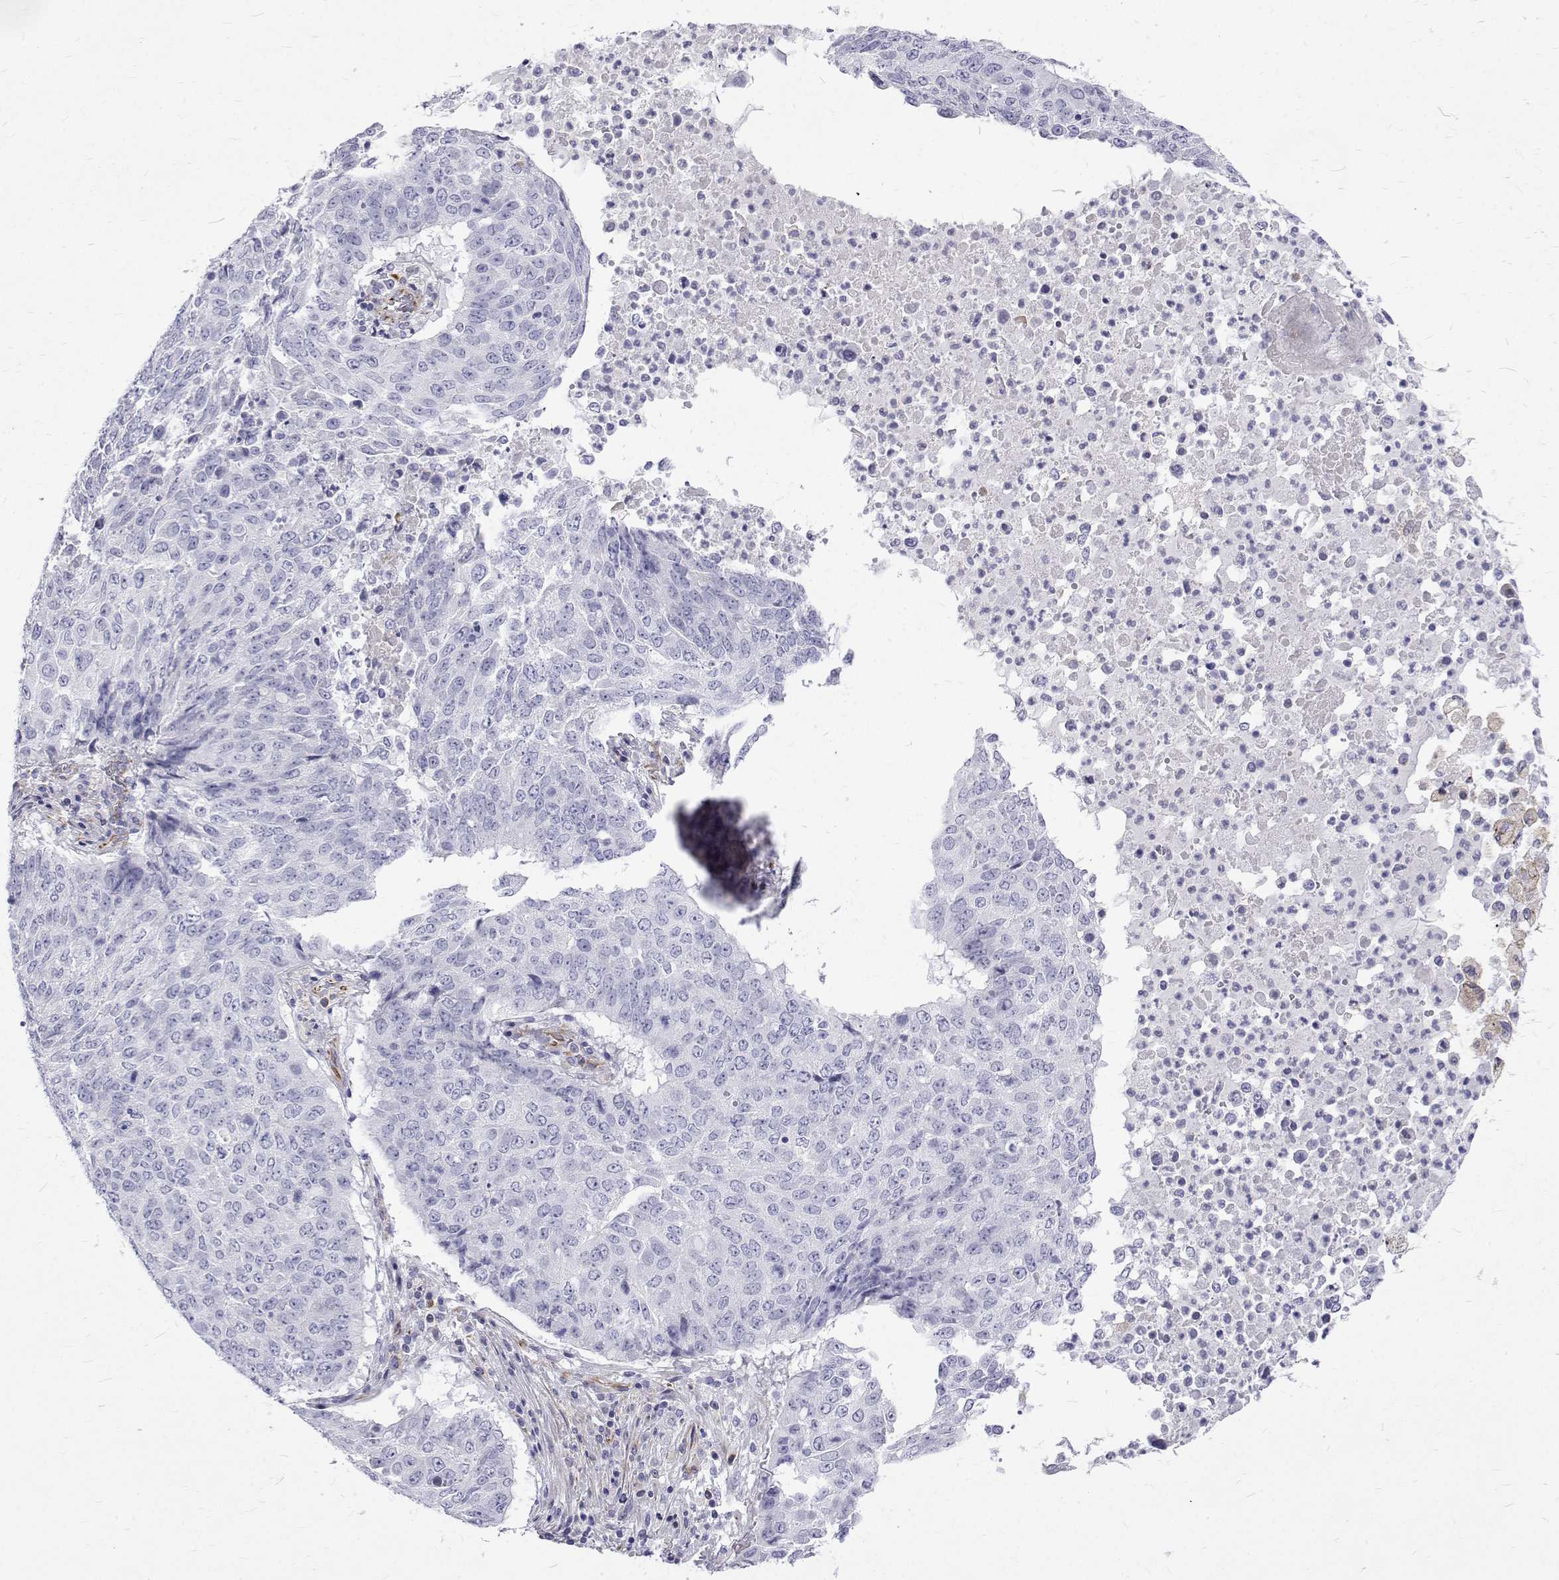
{"staining": {"intensity": "negative", "quantity": "none", "location": "none"}, "tissue": "lung cancer", "cell_type": "Tumor cells", "image_type": "cancer", "snomed": [{"axis": "morphology", "description": "Normal tissue, NOS"}, {"axis": "morphology", "description": "Squamous cell carcinoma, NOS"}, {"axis": "topography", "description": "Bronchus"}, {"axis": "topography", "description": "Lung"}], "caption": "Photomicrograph shows no significant protein staining in tumor cells of lung cancer.", "gene": "OPRPN", "patient": {"sex": "male", "age": 64}}